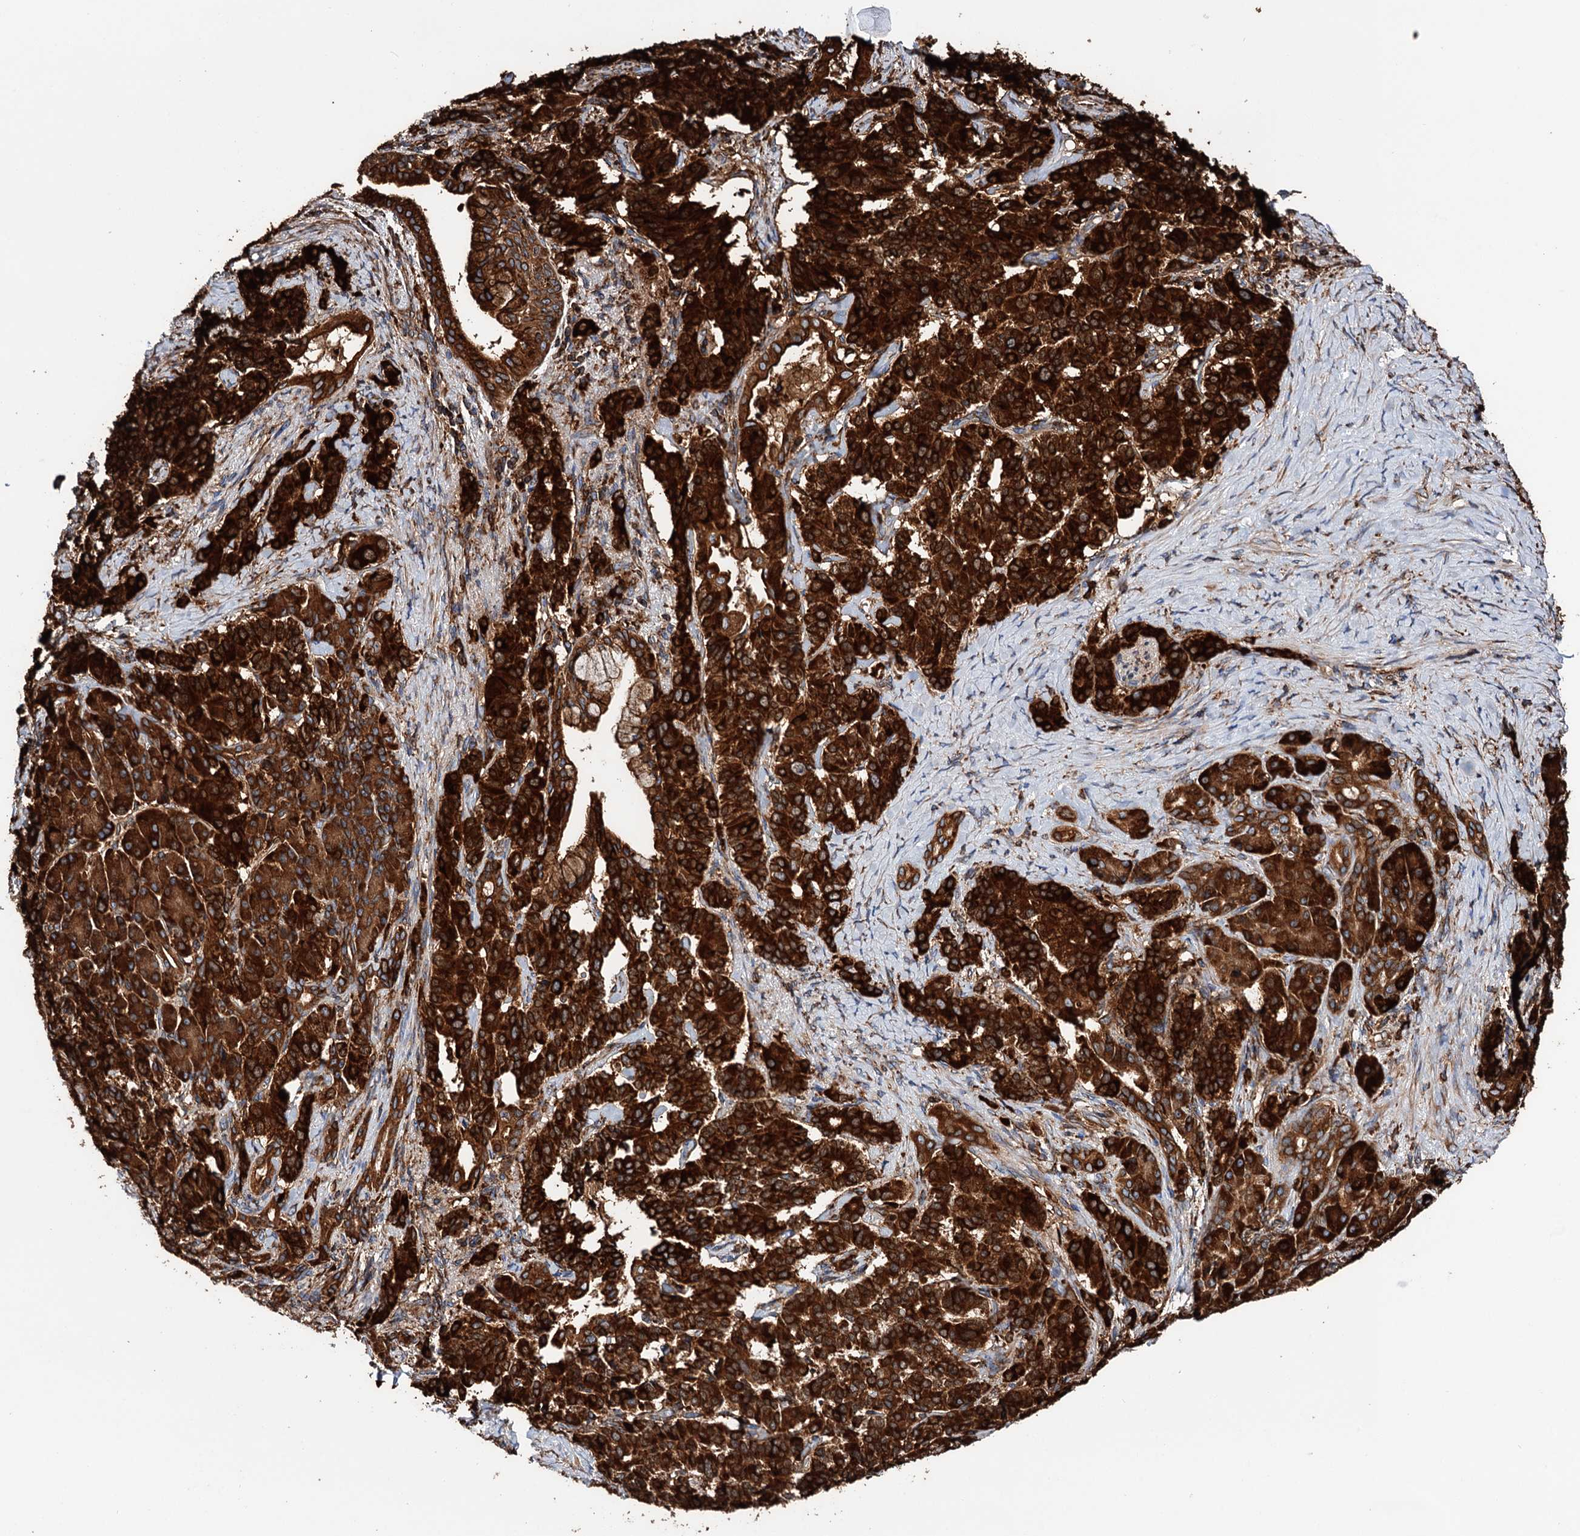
{"staining": {"intensity": "strong", "quantity": ">75%", "location": "cytoplasmic/membranous"}, "tissue": "pancreatic cancer", "cell_type": "Tumor cells", "image_type": "cancer", "snomed": [{"axis": "morphology", "description": "Adenocarcinoma, NOS"}, {"axis": "topography", "description": "Pancreas"}], "caption": "A micrograph of human pancreatic cancer (adenocarcinoma) stained for a protein exhibits strong cytoplasmic/membranous brown staining in tumor cells. The protein of interest is shown in brown color, while the nuclei are stained blue.", "gene": "ERP29", "patient": {"sex": "female", "age": 74}}